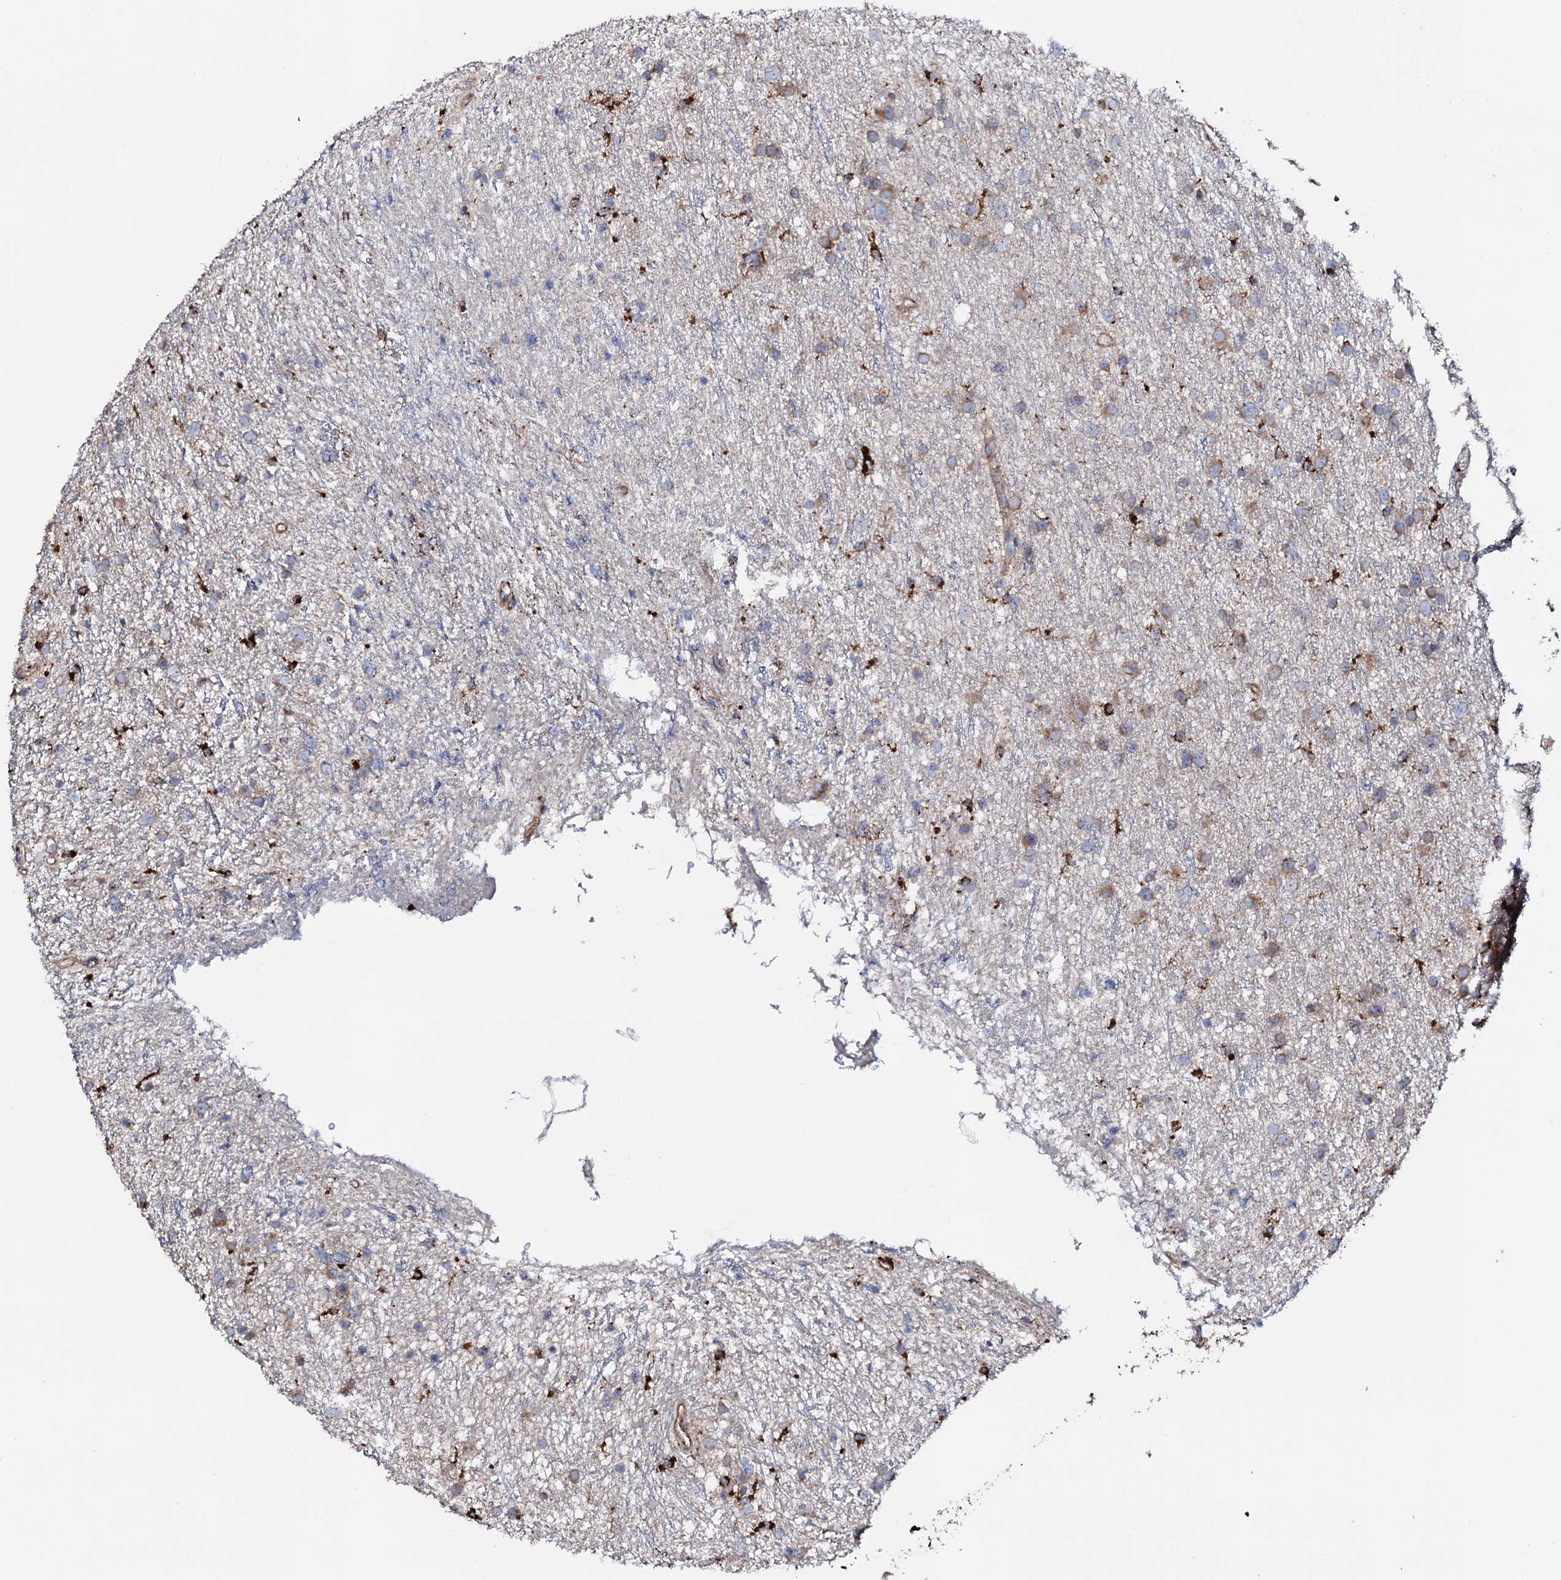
{"staining": {"intensity": "weak", "quantity": "25%-75%", "location": "cytoplasmic/membranous"}, "tissue": "glioma", "cell_type": "Tumor cells", "image_type": "cancer", "snomed": [{"axis": "morphology", "description": "Glioma, malignant, Low grade"}, {"axis": "topography", "description": "Cerebral cortex"}], "caption": "Weak cytoplasmic/membranous positivity for a protein is identified in about 25%-75% of tumor cells of malignant glioma (low-grade) using IHC.", "gene": "P2RX4", "patient": {"sex": "female", "age": 39}}